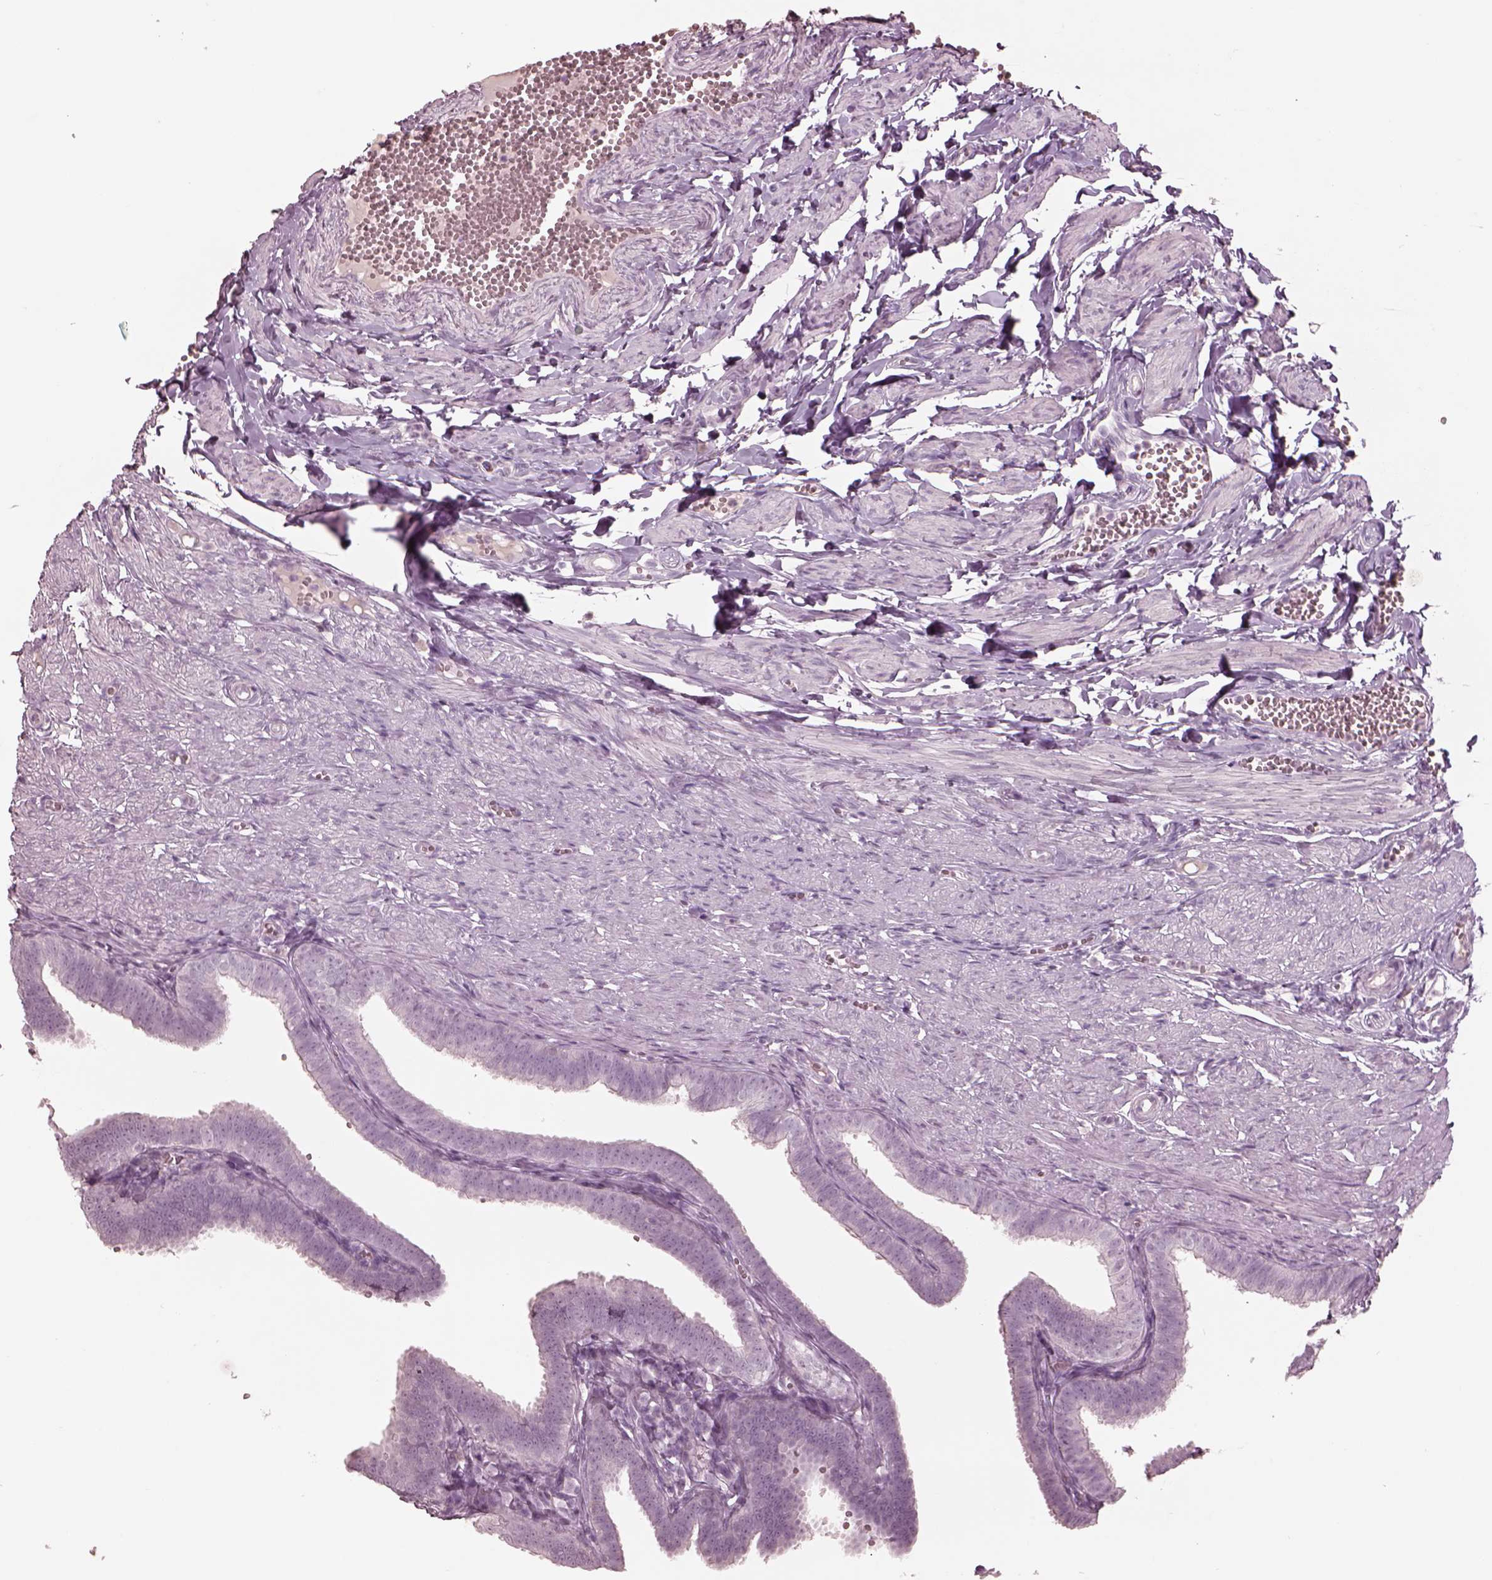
{"staining": {"intensity": "negative", "quantity": "none", "location": "none"}, "tissue": "fallopian tube", "cell_type": "Glandular cells", "image_type": "normal", "snomed": [{"axis": "morphology", "description": "Normal tissue, NOS"}, {"axis": "topography", "description": "Fallopian tube"}], "caption": "Protein analysis of benign fallopian tube demonstrates no significant positivity in glandular cells.", "gene": "PDCD1", "patient": {"sex": "female", "age": 25}}